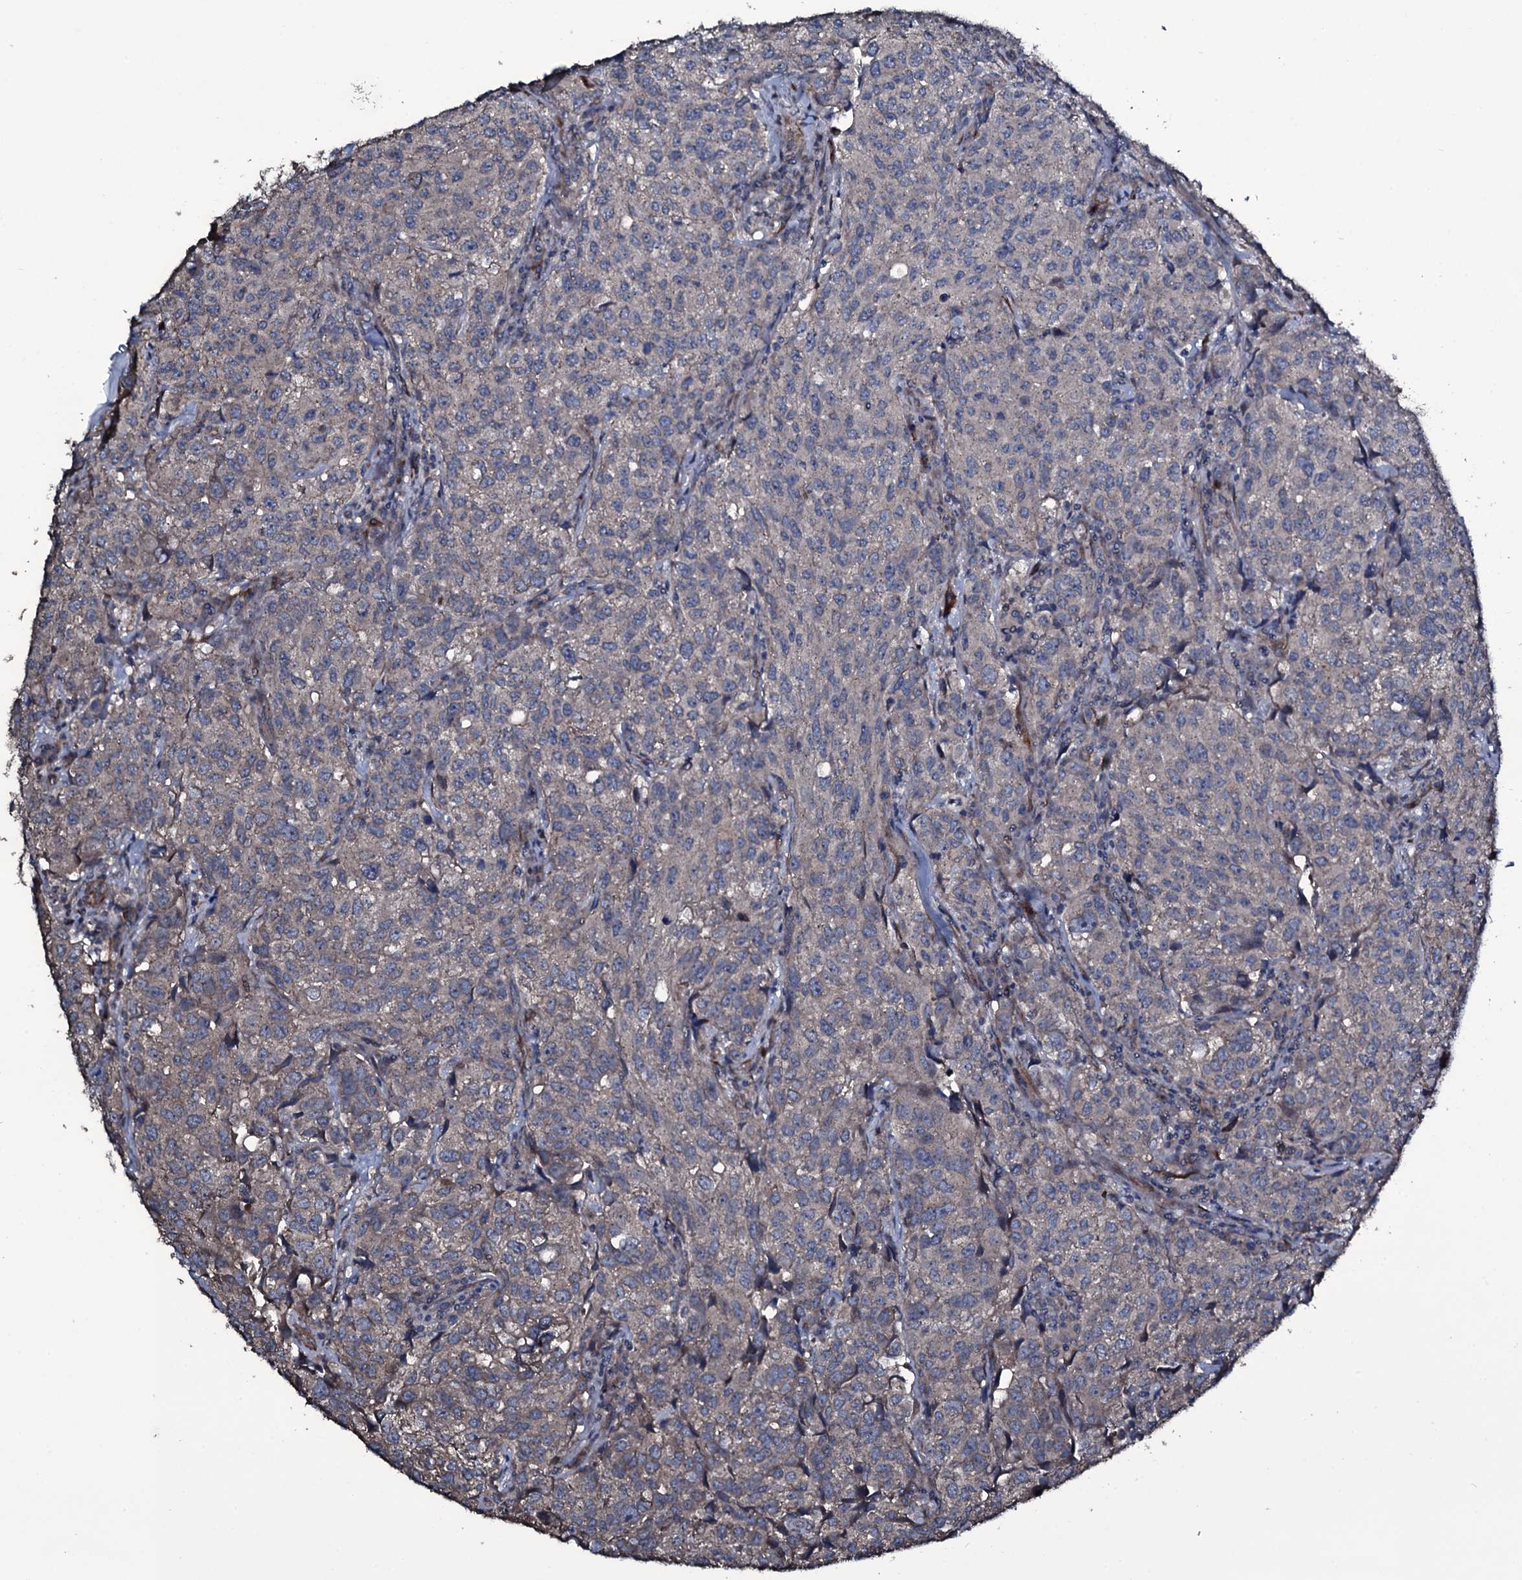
{"staining": {"intensity": "weak", "quantity": "25%-75%", "location": "cytoplasmic/membranous"}, "tissue": "urothelial cancer", "cell_type": "Tumor cells", "image_type": "cancer", "snomed": [{"axis": "morphology", "description": "Urothelial carcinoma, High grade"}, {"axis": "topography", "description": "Urinary bladder"}], "caption": "Immunohistochemistry of human urothelial carcinoma (high-grade) demonstrates low levels of weak cytoplasmic/membranous staining in approximately 25%-75% of tumor cells. Nuclei are stained in blue.", "gene": "WIPF3", "patient": {"sex": "female", "age": 75}}